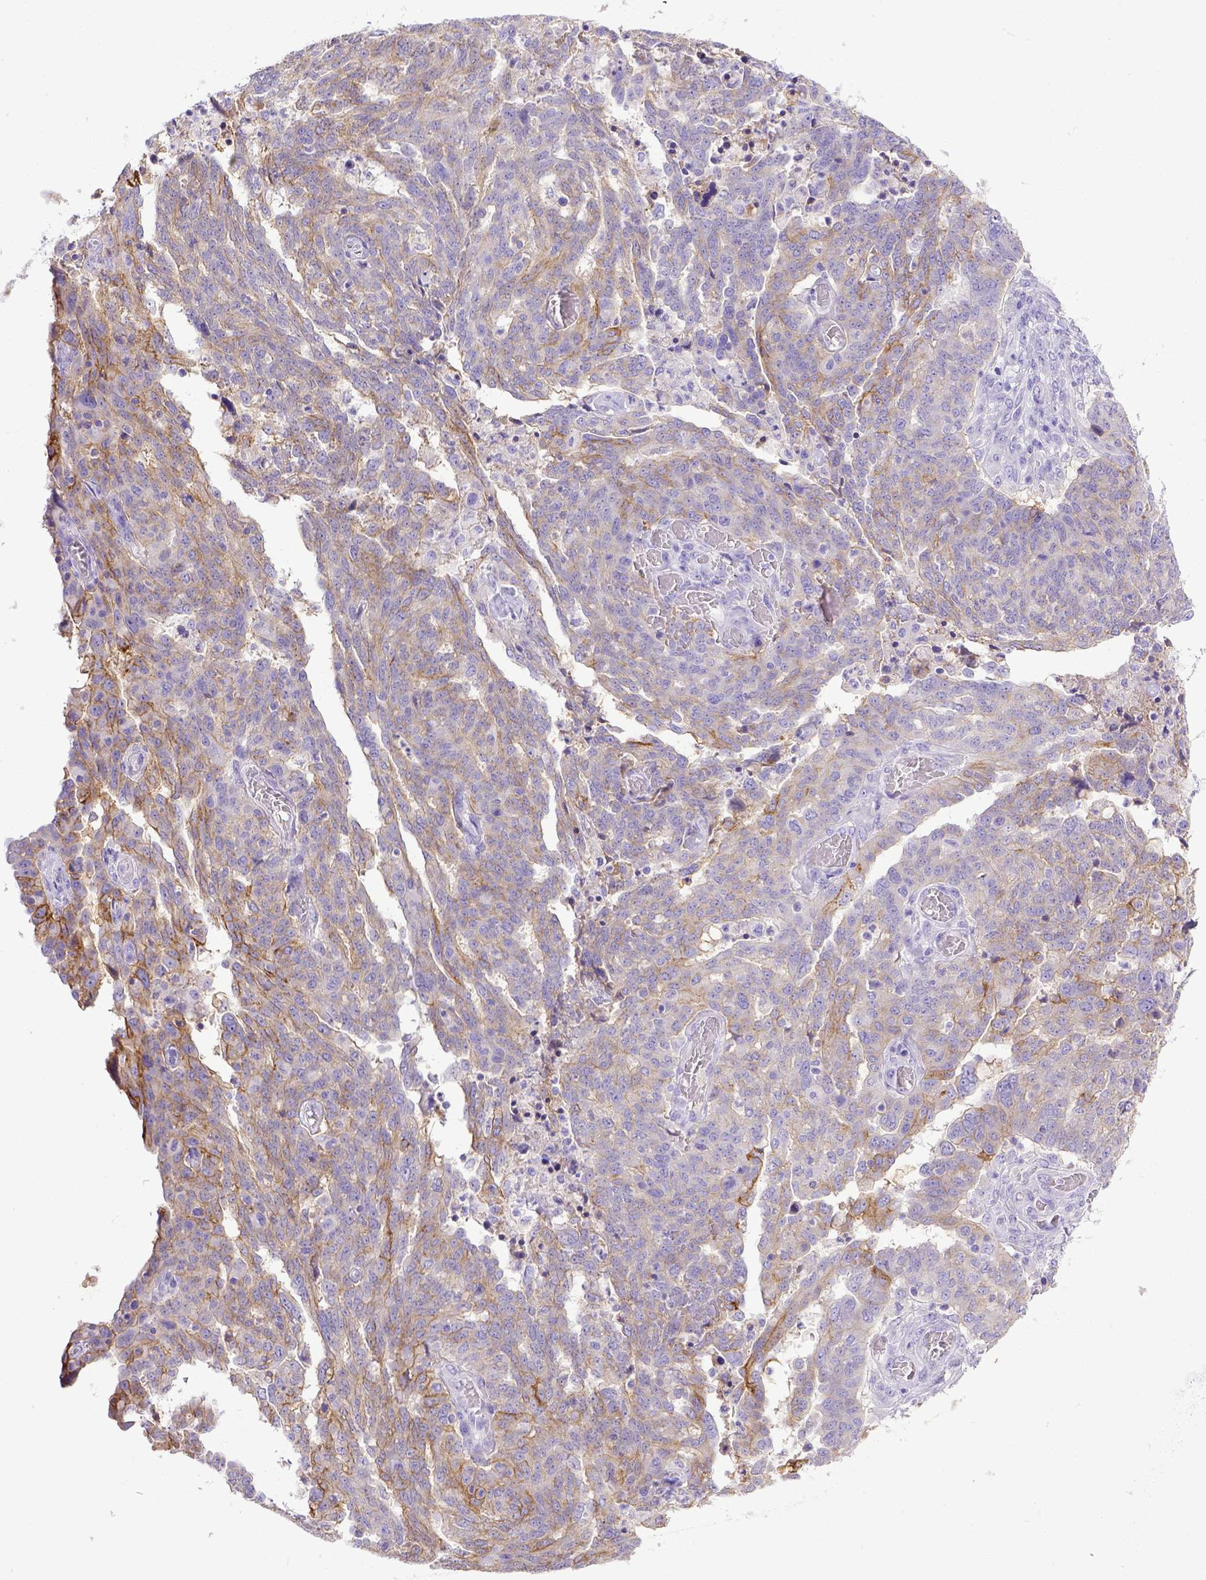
{"staining": {"intensity": "moderate", "quantity": "<25%", "location": "cytoplasmic/membranous"}, "tissue": "ovarian cancer", "cell_type": "Tumor cells", "image_type": "cancer", "snomed": [{"axis": "morphology", "description": "Cystadenocarcinoma, serous, NOS"}, {"axis": "topography", "description": "Ovary"}], "caption": "Protein staining by immunohistochemistry shows moderate cytoplasmic/membranous expression in about <25% of tumor cells in ovarian cancer. (DAB = brown stain, brightfield microscopy at high magnification).", "gene": "BTN1A1", "patient": {"sex": "female", "age": 67}}